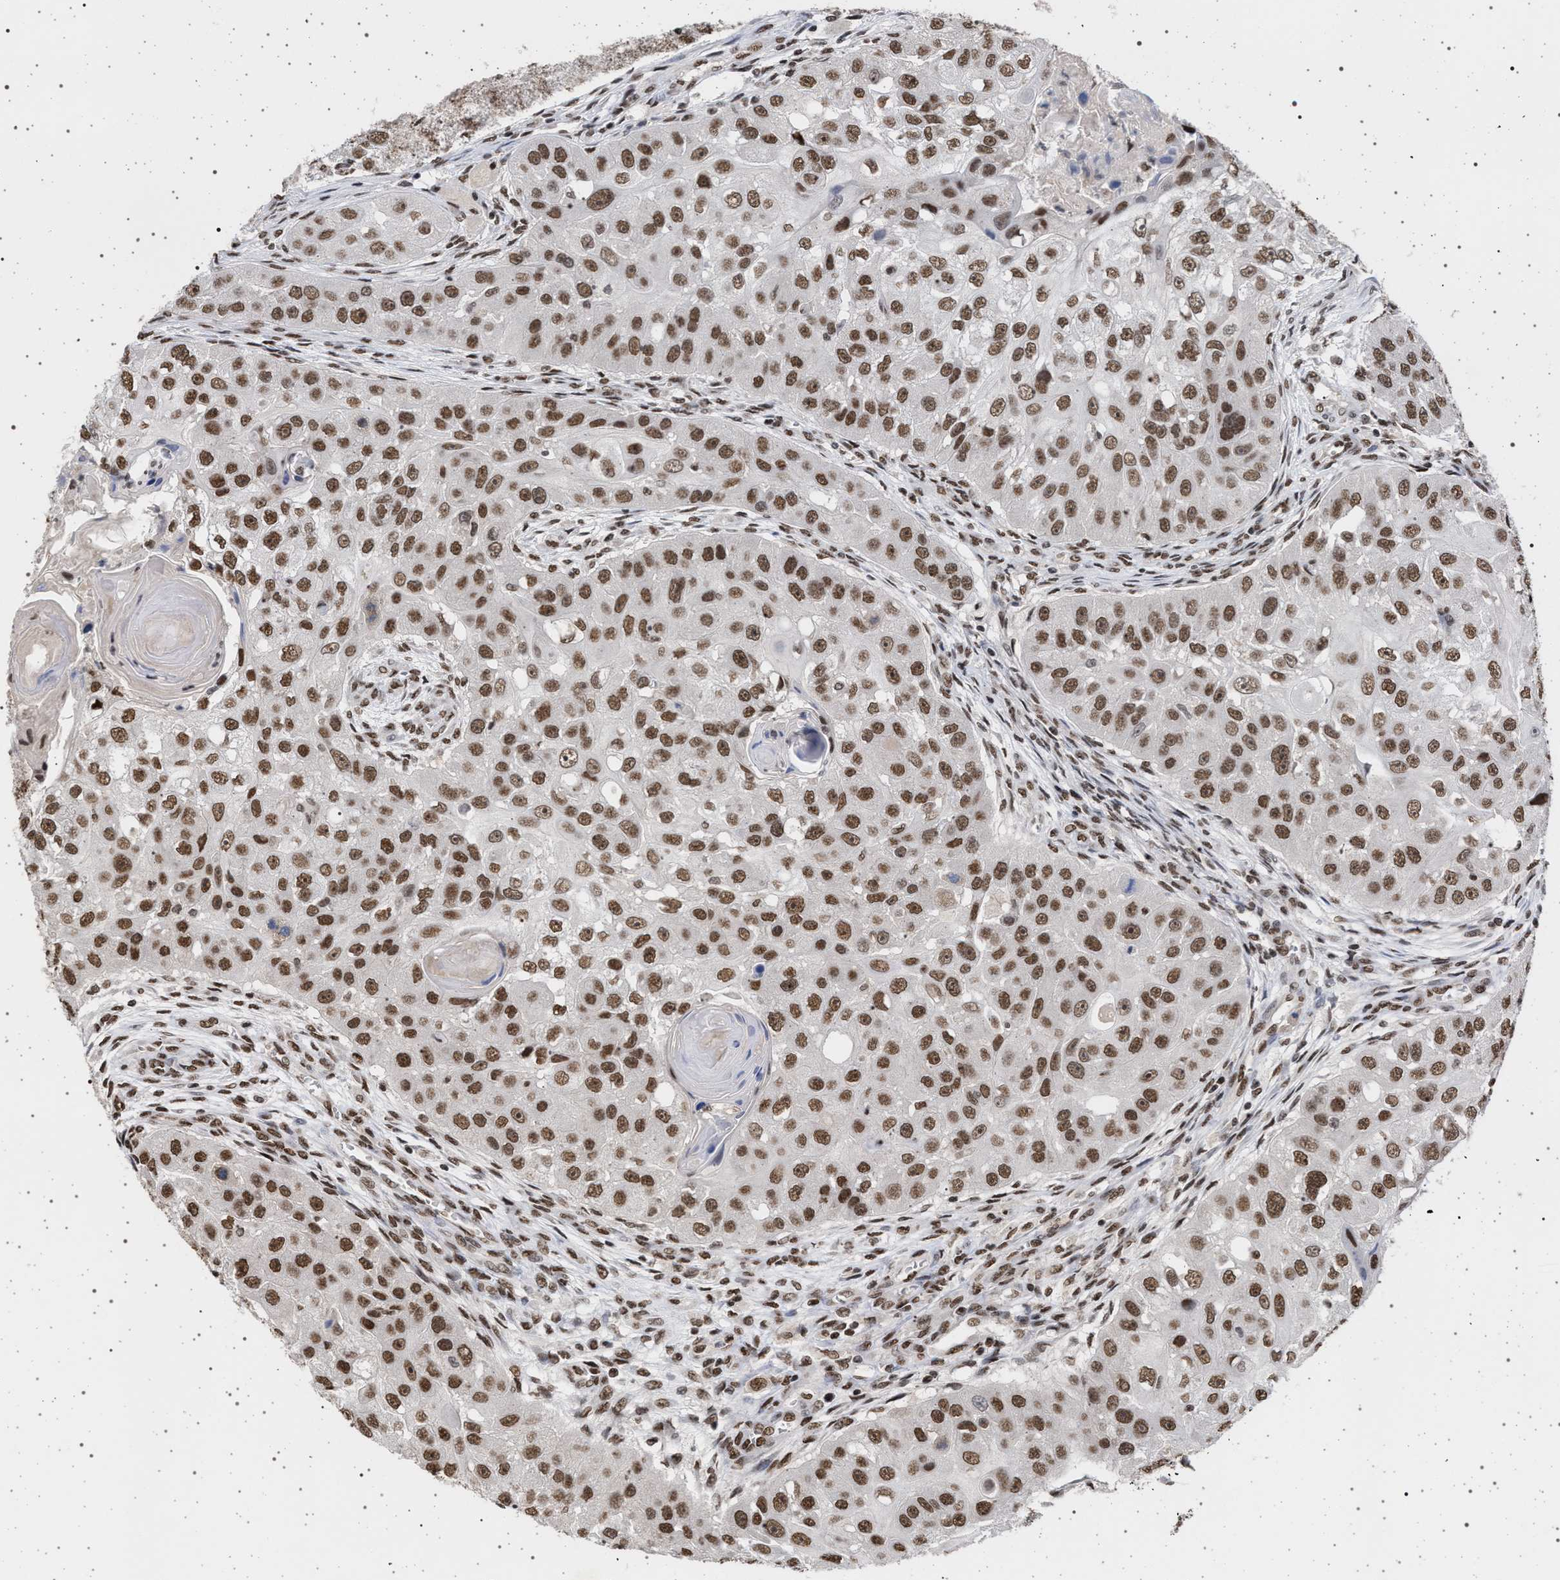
{"staining": {"intensity": "moderate", "quantity": ">75%", "location": "nuclear"}, "tissue": "head and neck cancer", "cell_type": "Tumor cells", "image_type": "cancer", "snomed": [{"axis": "morphology", "description": "Normal tissue, NOS"}, {"axis": "morphology", "description": "Squamous cell carcinoma, NOS"}, {"axis": "topography", "description": "Skeletal muscle"}, {"axis": "topography", "description": "Head-Neck"}], "caption": "This histopathology image demonstrates head and neck squamous cell carcinoma stained with immunohistochemistry to label a protein in brown. The nuclear of tumor cells show moderate positivity for the protein. Nuclei are counter-stained blue.", "gene": "PHF12", "patient": {"sex": "male", "age": 51}}